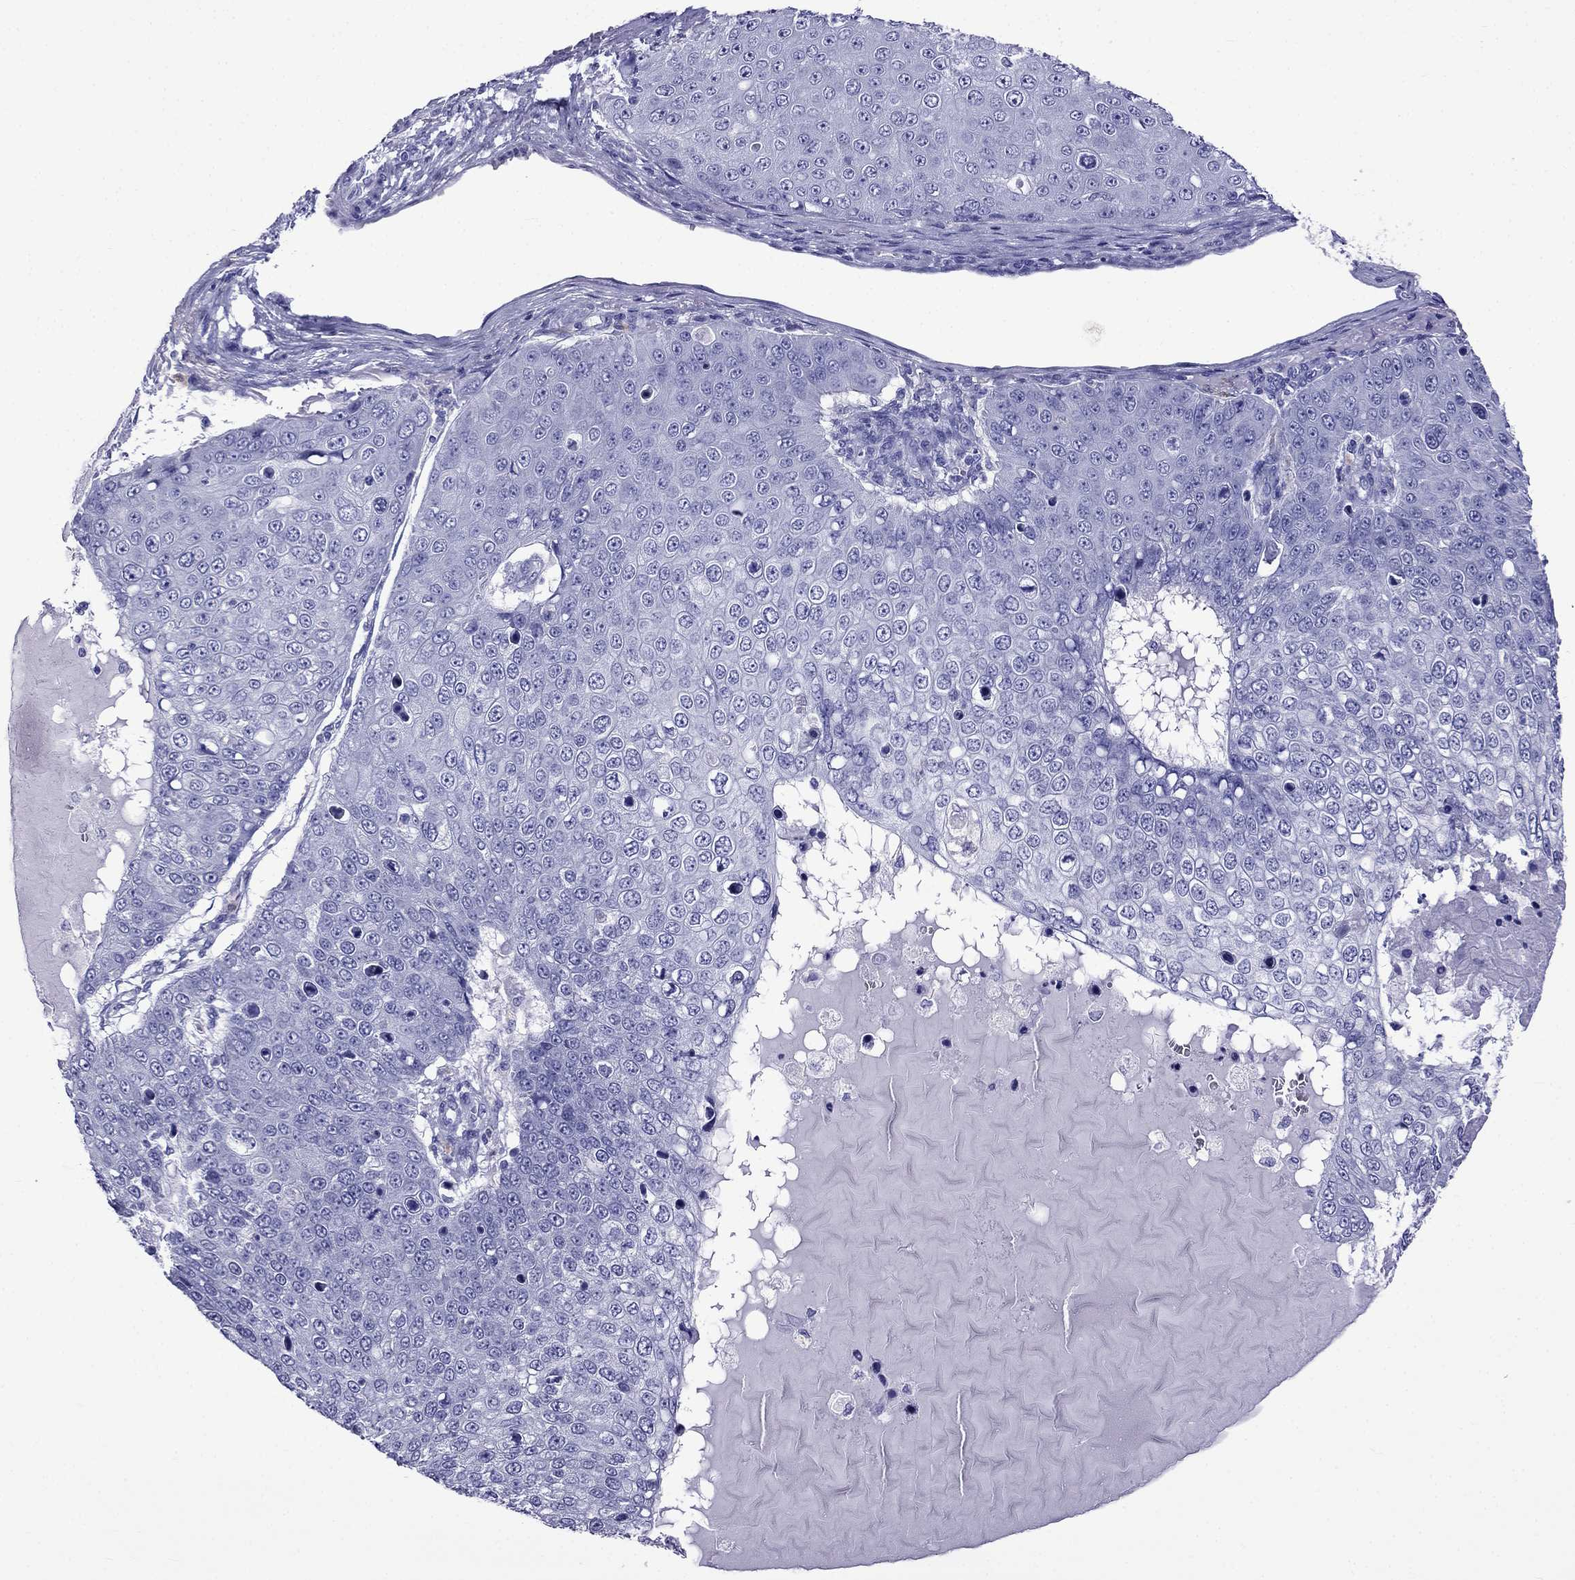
{"staining": {"intensity": "negative", "quantity": "none", "location": "none"}, "tissue": "skin cancer", "cell_type": "Tumor cells", "image_type": "cancer", "snomed": [{"axis": "morphology", "description": "Squamous cell carcinoma, NOS"}, {"axis": "topography", "description": "Skin"}], "caption": "Tumor cells are negative for protein expression in human skin cancer.", "gene": "ARR3", "patient": {"sex": "male", "age": 71}}